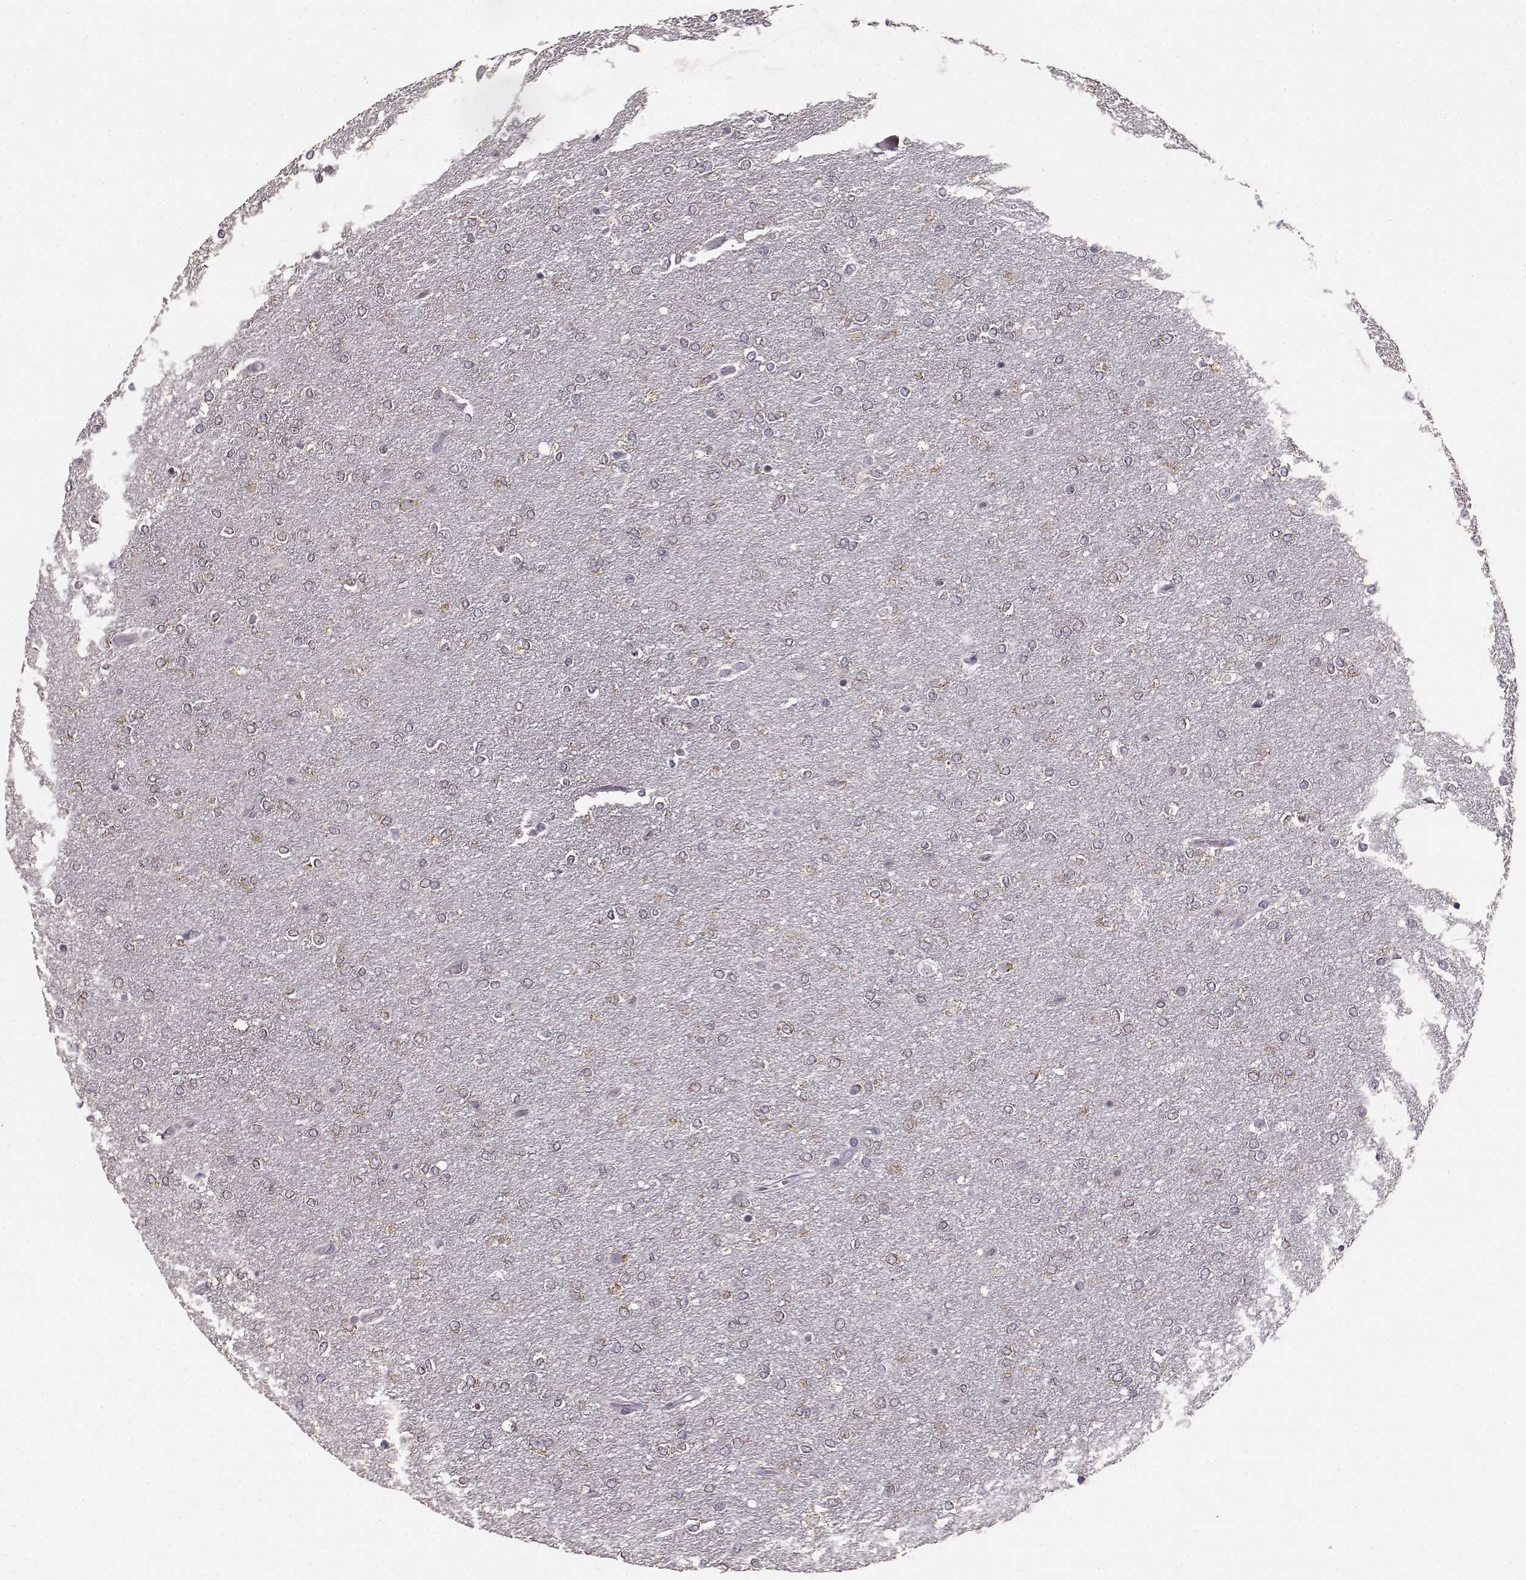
{"staining": {"intensity": "weak", "quantity": "<25%", "location": "cytoplasmic/membranous"}, "tissue": "glioma", "cell_type": "Tumor cells", "image_type": "cancer", "snomed": [{"axis": "morphology", "description": "Glioma, malignant, High grade"}, {"axis": "topography", "description": "Brain"}], "caption": "DAB (3,3'-diaminobenzidine) immunohistochemical staining of human malignant glioma (high-grade) demonstrates no significant staining in tumor cells. (DAB (3,3'-diaminobenzidine) immunohistochemistry (IHC), high magnification).", "gene": "GABRG3", "patient": {"sex": "female", "age": 61}}